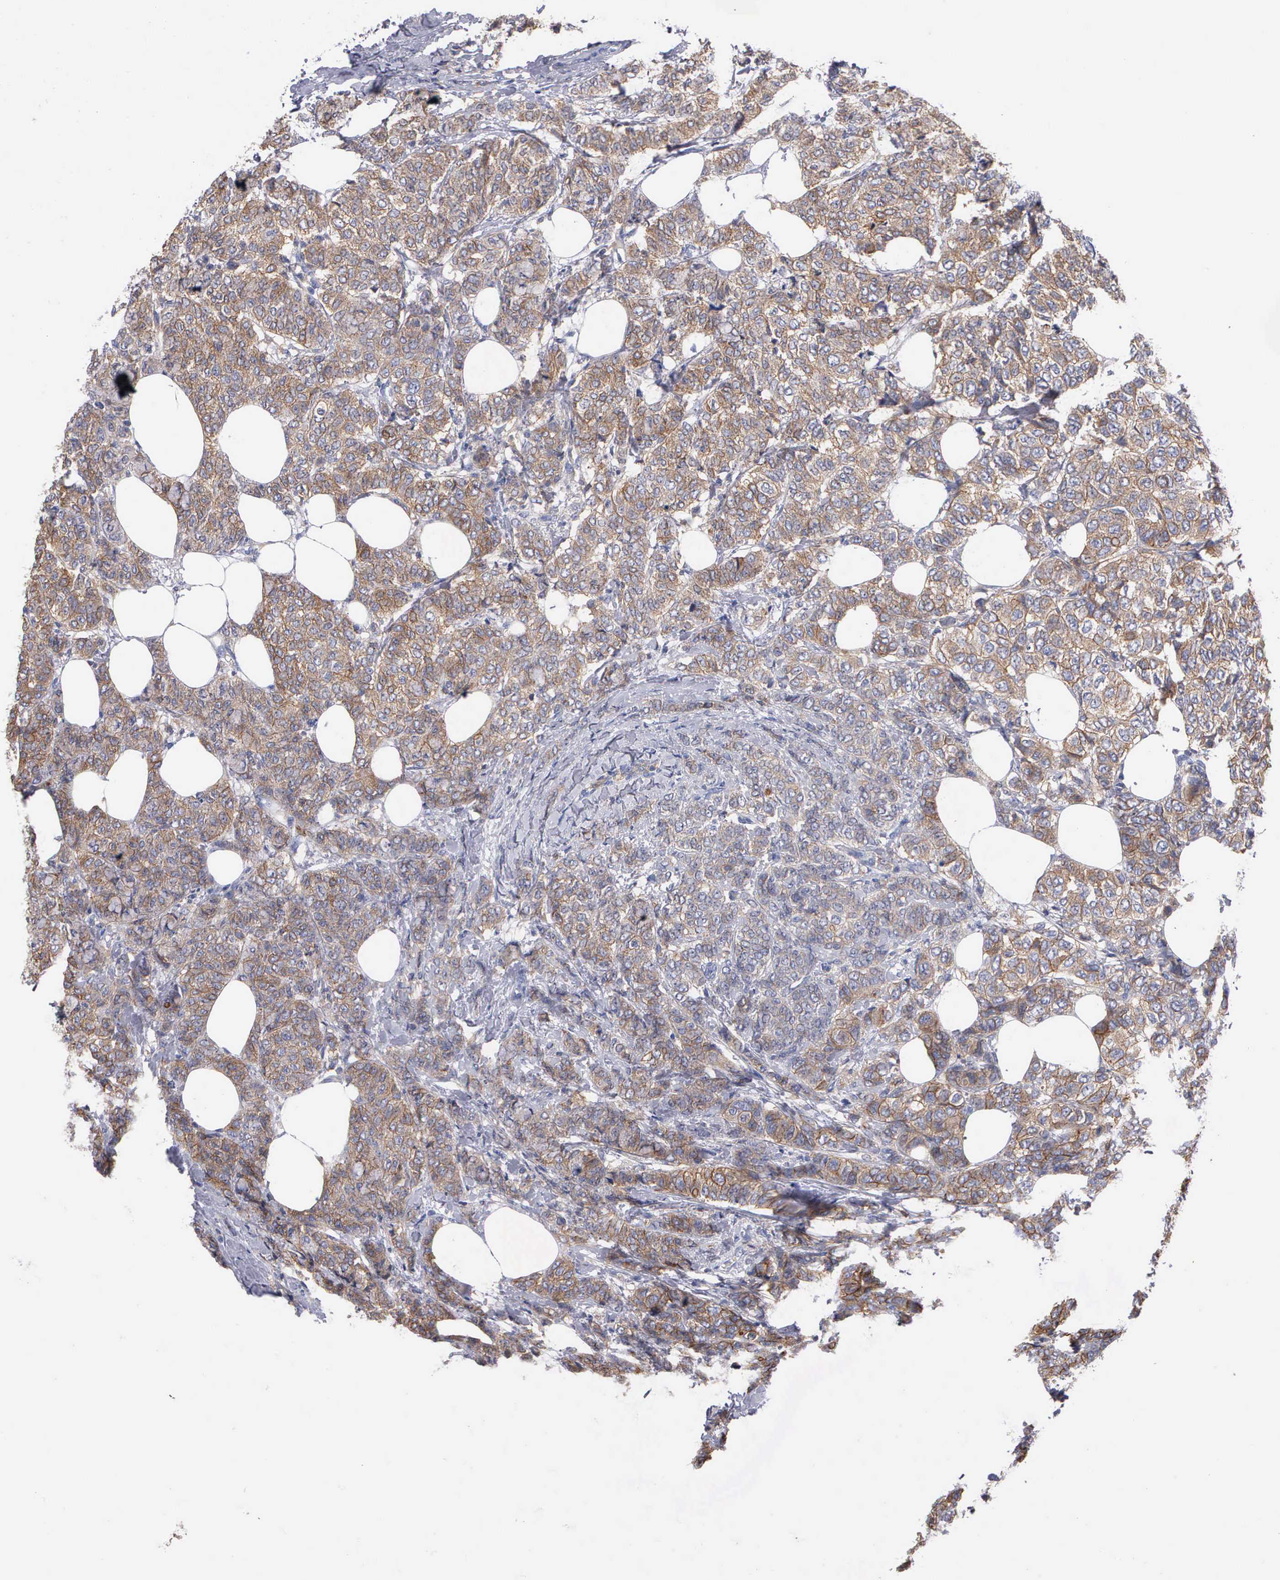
{"staining": {"intensity": "moderate", "quantity": ">75%", "location": "cytoplasmic/membranous"}, "tissue": "breast cancer", "cell_type": "Tumor cells", "image_type": "cancer", "snomed": [{"axis": "morphology", "description": "Lobular carcinoma"}, {"axis": "topography", "description": "Breast"}], "caption": "A micrograph of human breast cancer (lobular carcinoma) stained for a protein demonstrates moderate cytoplasmic/membranous brown staining in tumor cells.", "gene": "PTGS2", "patient": {"sex": "female", "age": 60}}